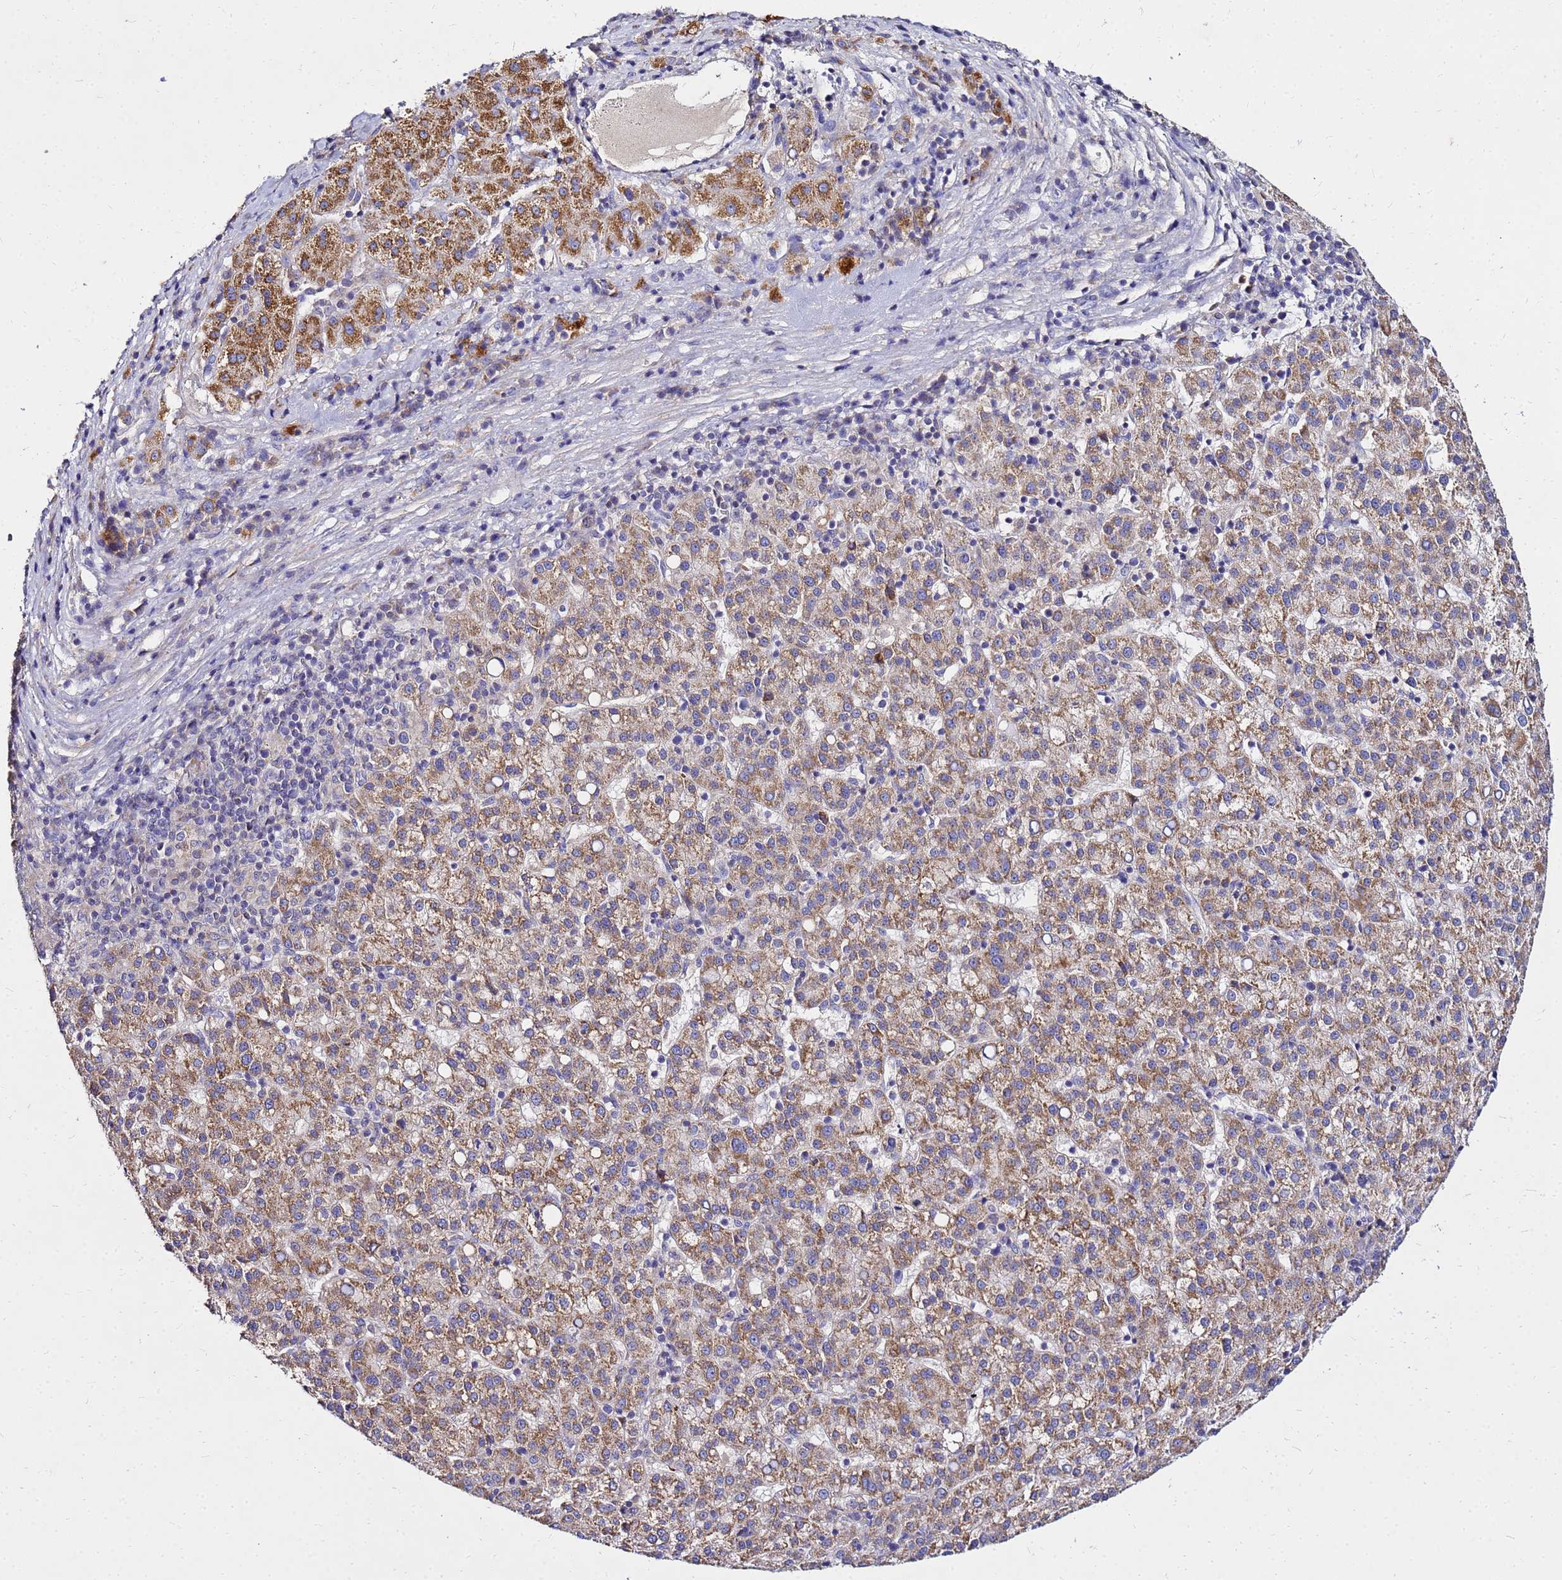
{"staining": {"intensity": "moderate", "quantity": ">75%", "location": "cytoplasmic/membranous"}, "tissue": "liver cancer", "cell_type": "Tumor cells", "image_type": "cancer", "snomed": [{"axis": "morphology", "description": "Carcinoma, Hepatocellular, NOS"}, {"axis": "topography", "description": "Liver"}], "caption": "Liver cancer (hepatocellular carcinoma) stained with IHC demonstrates moderate cytoplasmic/membranous positivity in about >75% of tumor cells.", "gene": "COX14", "patient": {"sex": "female", "age": 58}}